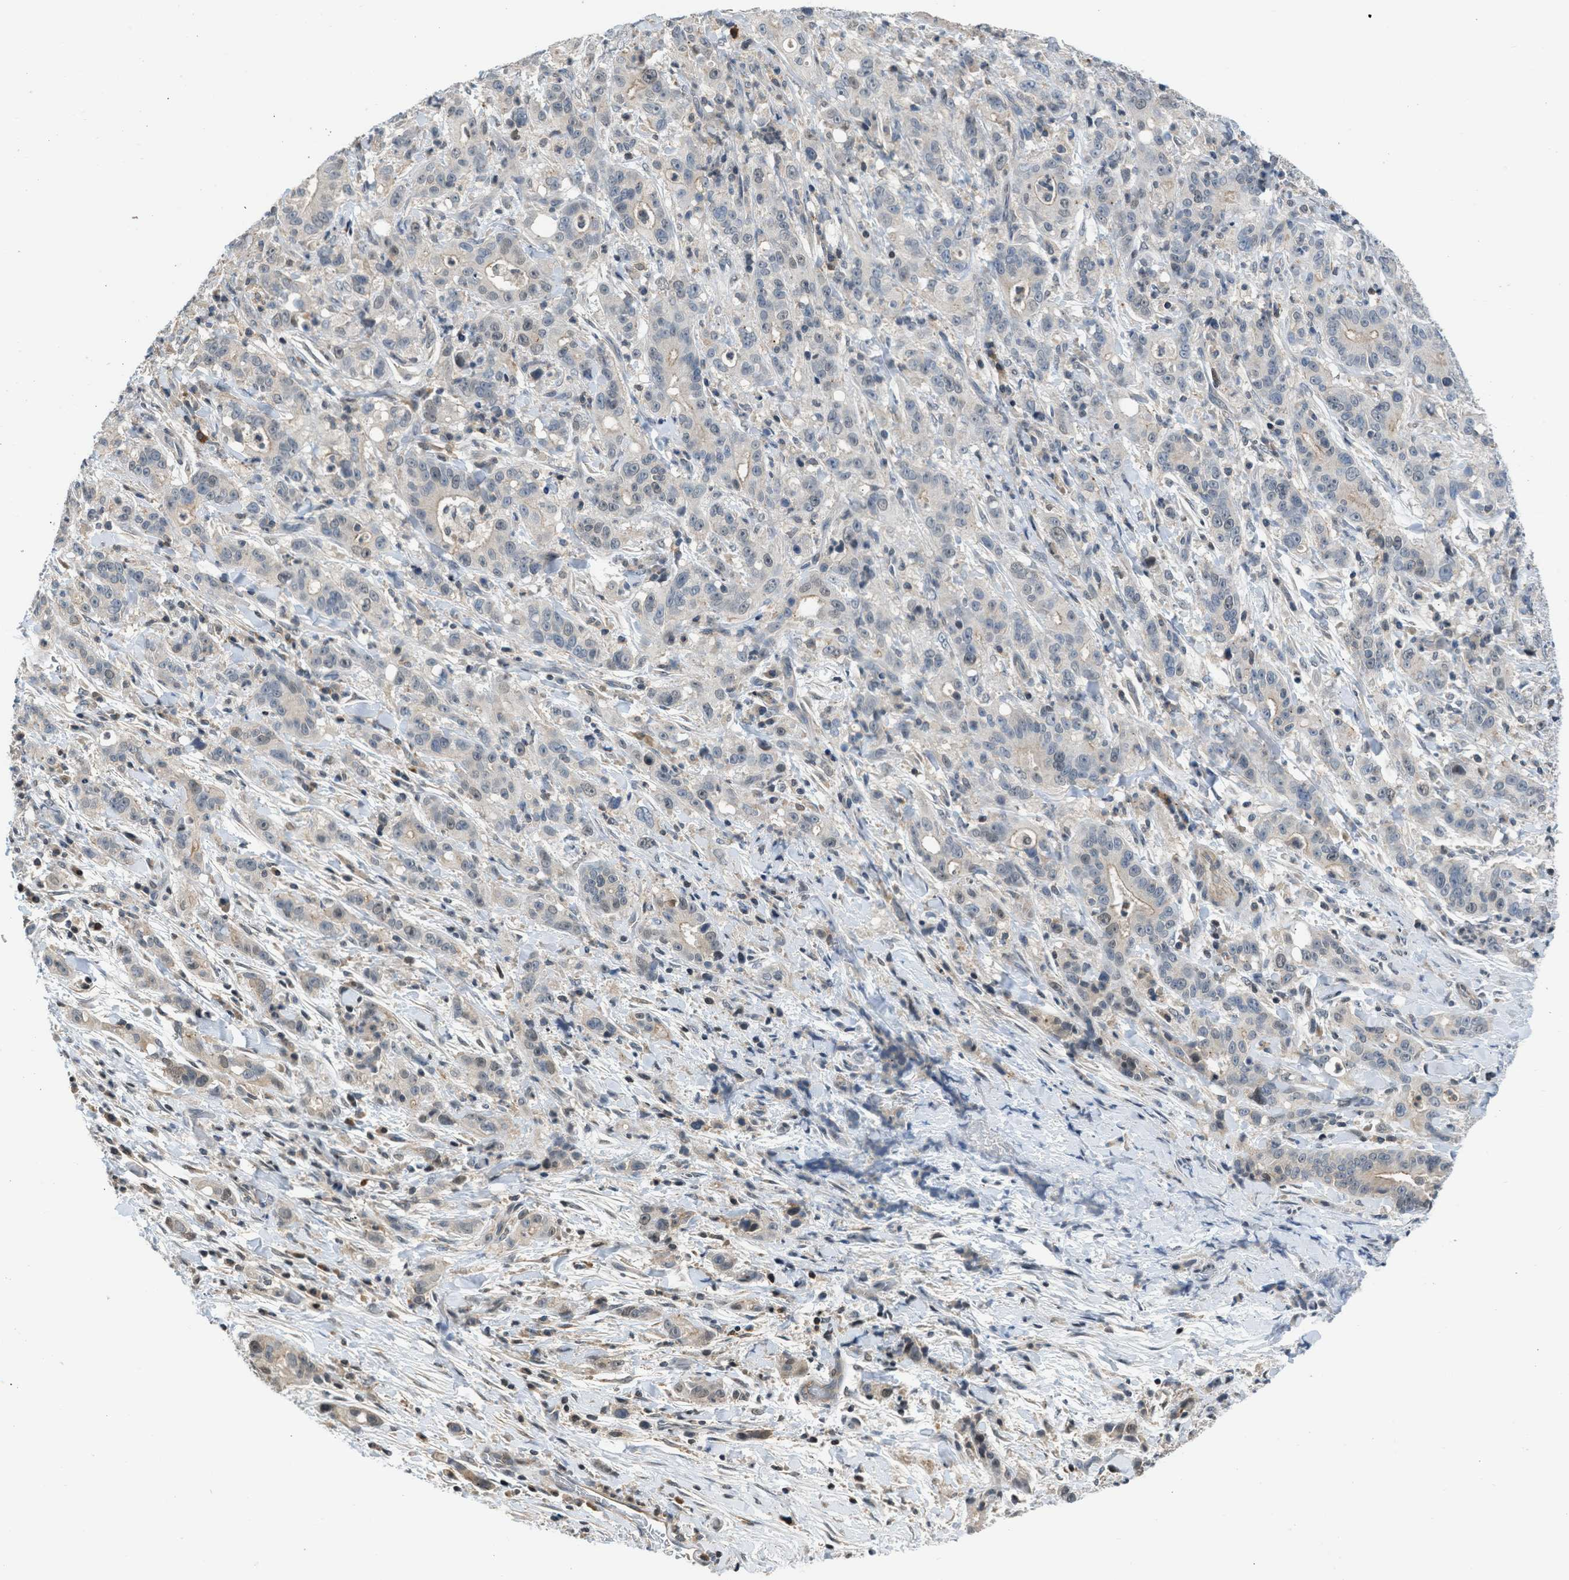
{"staining": {"intensity": "weak", "quantity": "25%-75%", "location": "cytoplasmic/membranous"}, "tissue": "liver cancer", "cell_type": "Tumor cells", "image_type": "cancer", "snomed": [{"axis": "morphology", "description": "Cholangiocarcinoma"}, {"axis": "topography", "description": "Liver"}], "caption": "Weak cytoplasmic/membranous expression for a protein is appreciated in approximately 25%-75% of tumor cells of liver cancer using IHC.", "gene": "TTBK2", "patient": {"sex": "female", "age": 38}}